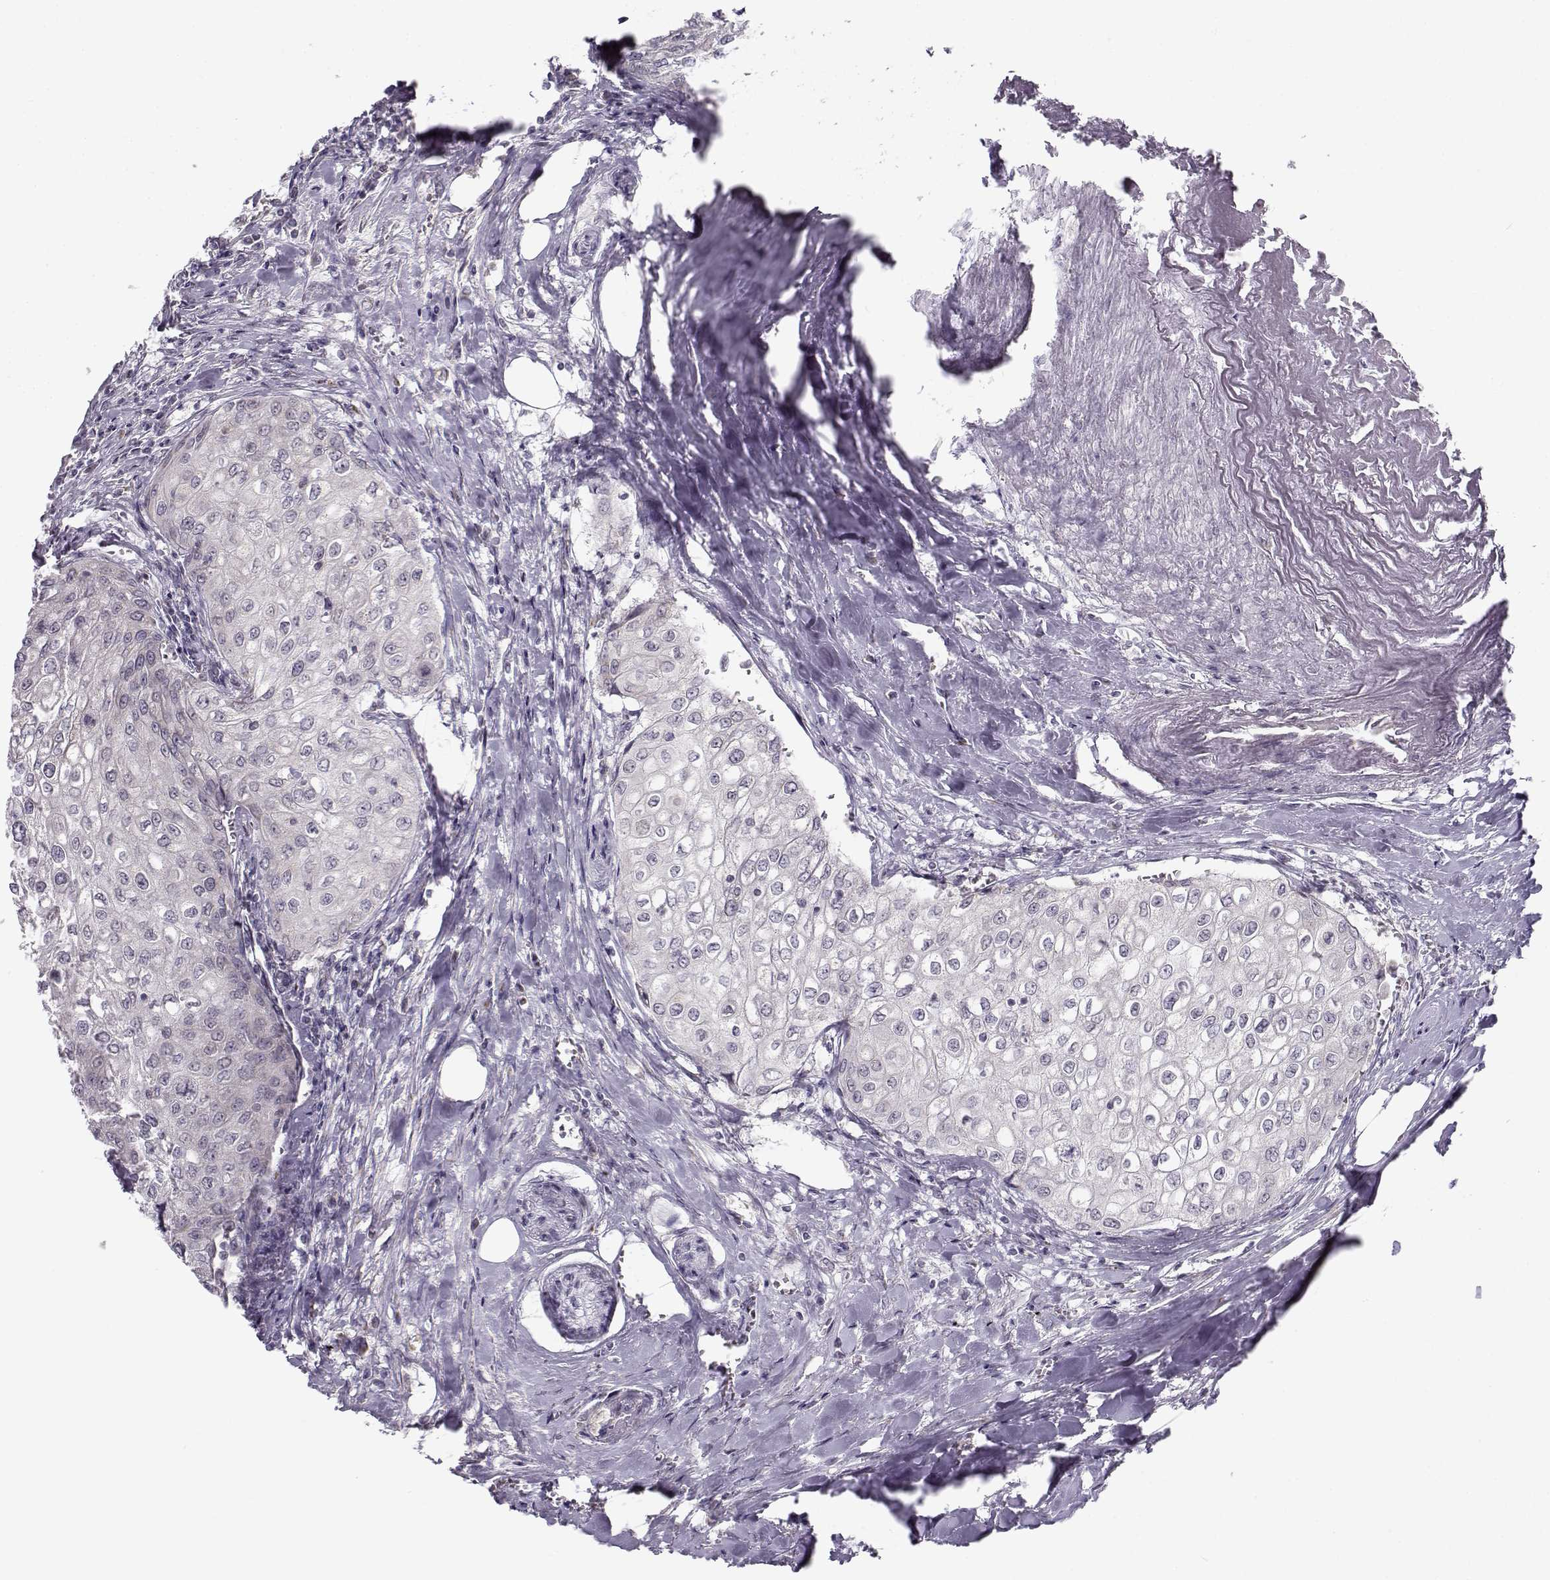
{"staining": {"intensity": "negative", "quantity": "none", "location": "none"}, "tissue": "urothelial cancer", "cell_type": "Tumor cells", "image_type": "cancer", "snomed": [{"axis": "morphology", "description": "Urothelial carcinoma, High grade"}, {"axis": "topography", "description": "Urinary bladder"}], "caption": "Tumor cells show no significant expression in urothelial cancer.", "gene": "SLC4A5", "patient": {"sex": "male", "age": 62}}